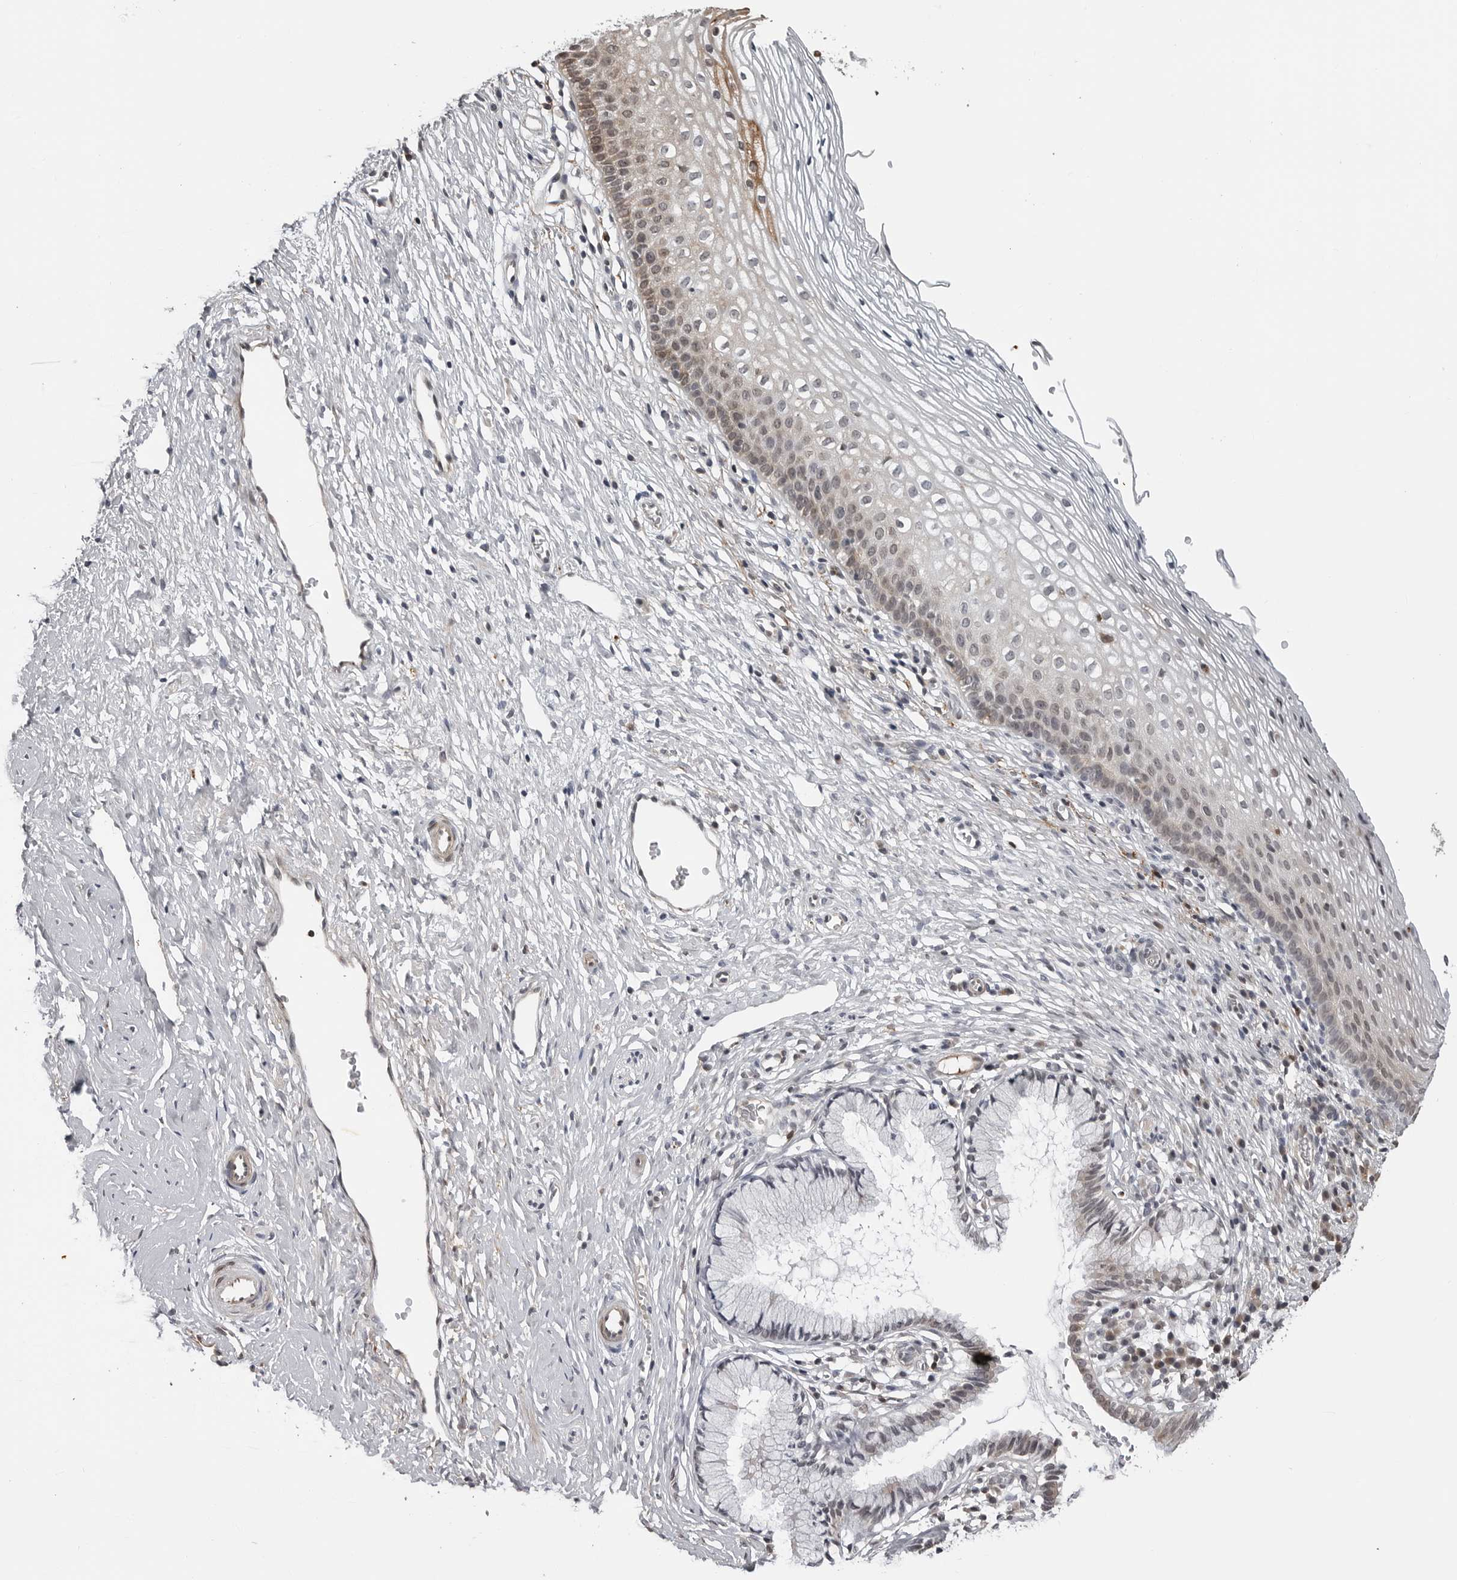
{"staining": {"intensity": "negative", "quantity": "none", "location": "none"}, "tissue": "cervix", "cell_type": "Glandular cells", "image_type": "normal", "snomed": [{"axis": "morphology", "description": "Normal tissue, NOS"}, {"axis": "topography", "description": "Cervix"}], "caption": "Immunohistochemistry image of benign cervix: human cervix stained with DAB (3,3'-diaminobenzidine) demonstrates no significant protein expression in glandular cells. Nuclei are stained in blue.", "gene": "CXCR5", "patient": {"sex": "female", "age": 27}}